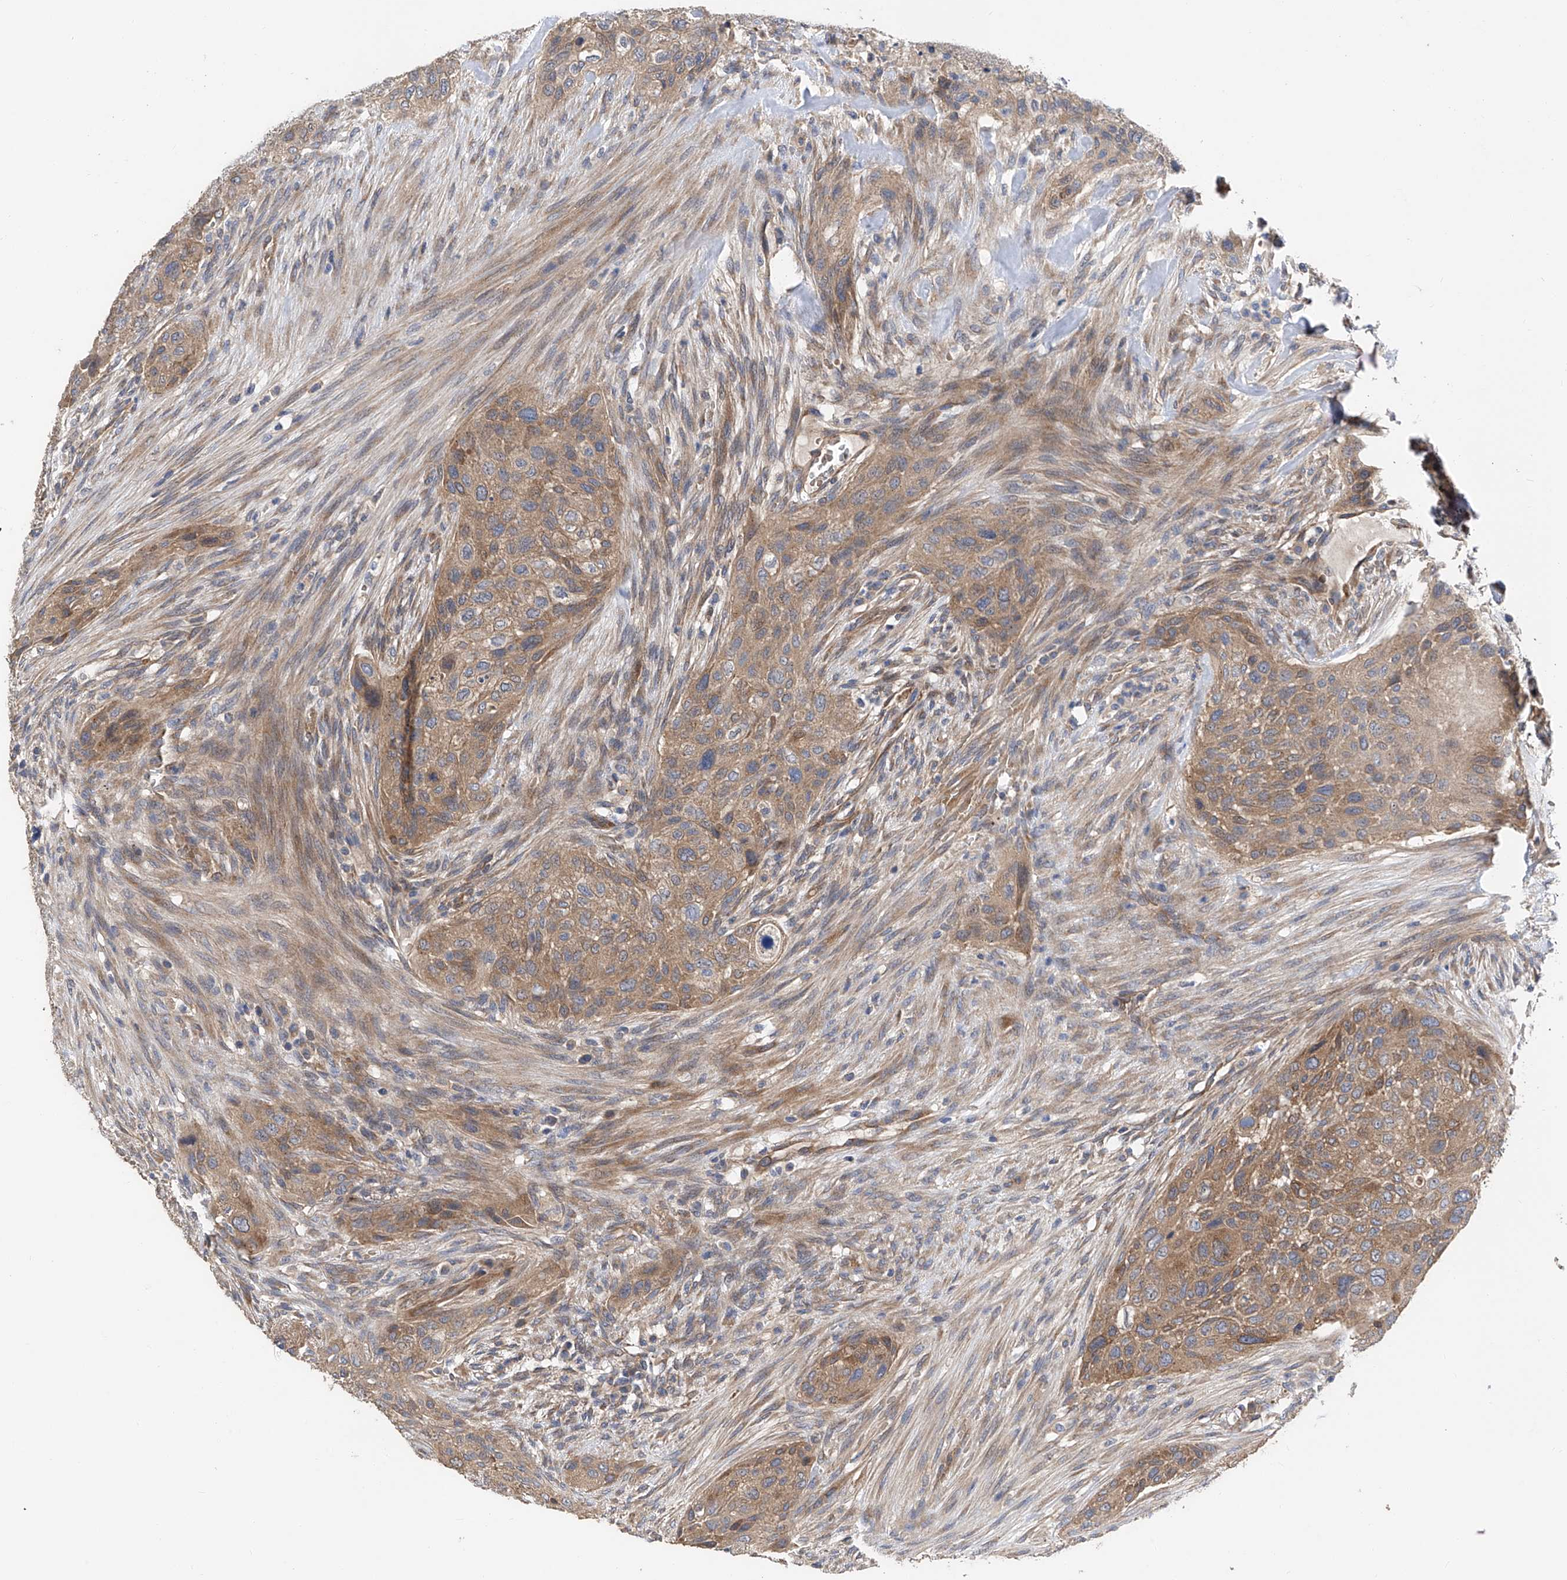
{"staining": {"intensity": "moderate", "quantity": ">75%", "location": "cytoplasmic/membranous"}, "tissue": "urothelial cancer", "cell_type": "Tumor cells", "image_type": "cancer", "snomed": [{"axis": "morphology", "description": "Urothelial carcinoma, High grade"}, {"axis": "topography", "description": "Urinary bladder"}], "caption": "Tumor cells demonstrate medium levels of moderate cytoplasmic/membranous staining in about >75% of cells in human urothelial carcinoma (high-grade).", "gene": "PTK2", "patient": {"sex": "male", "age": 35}}